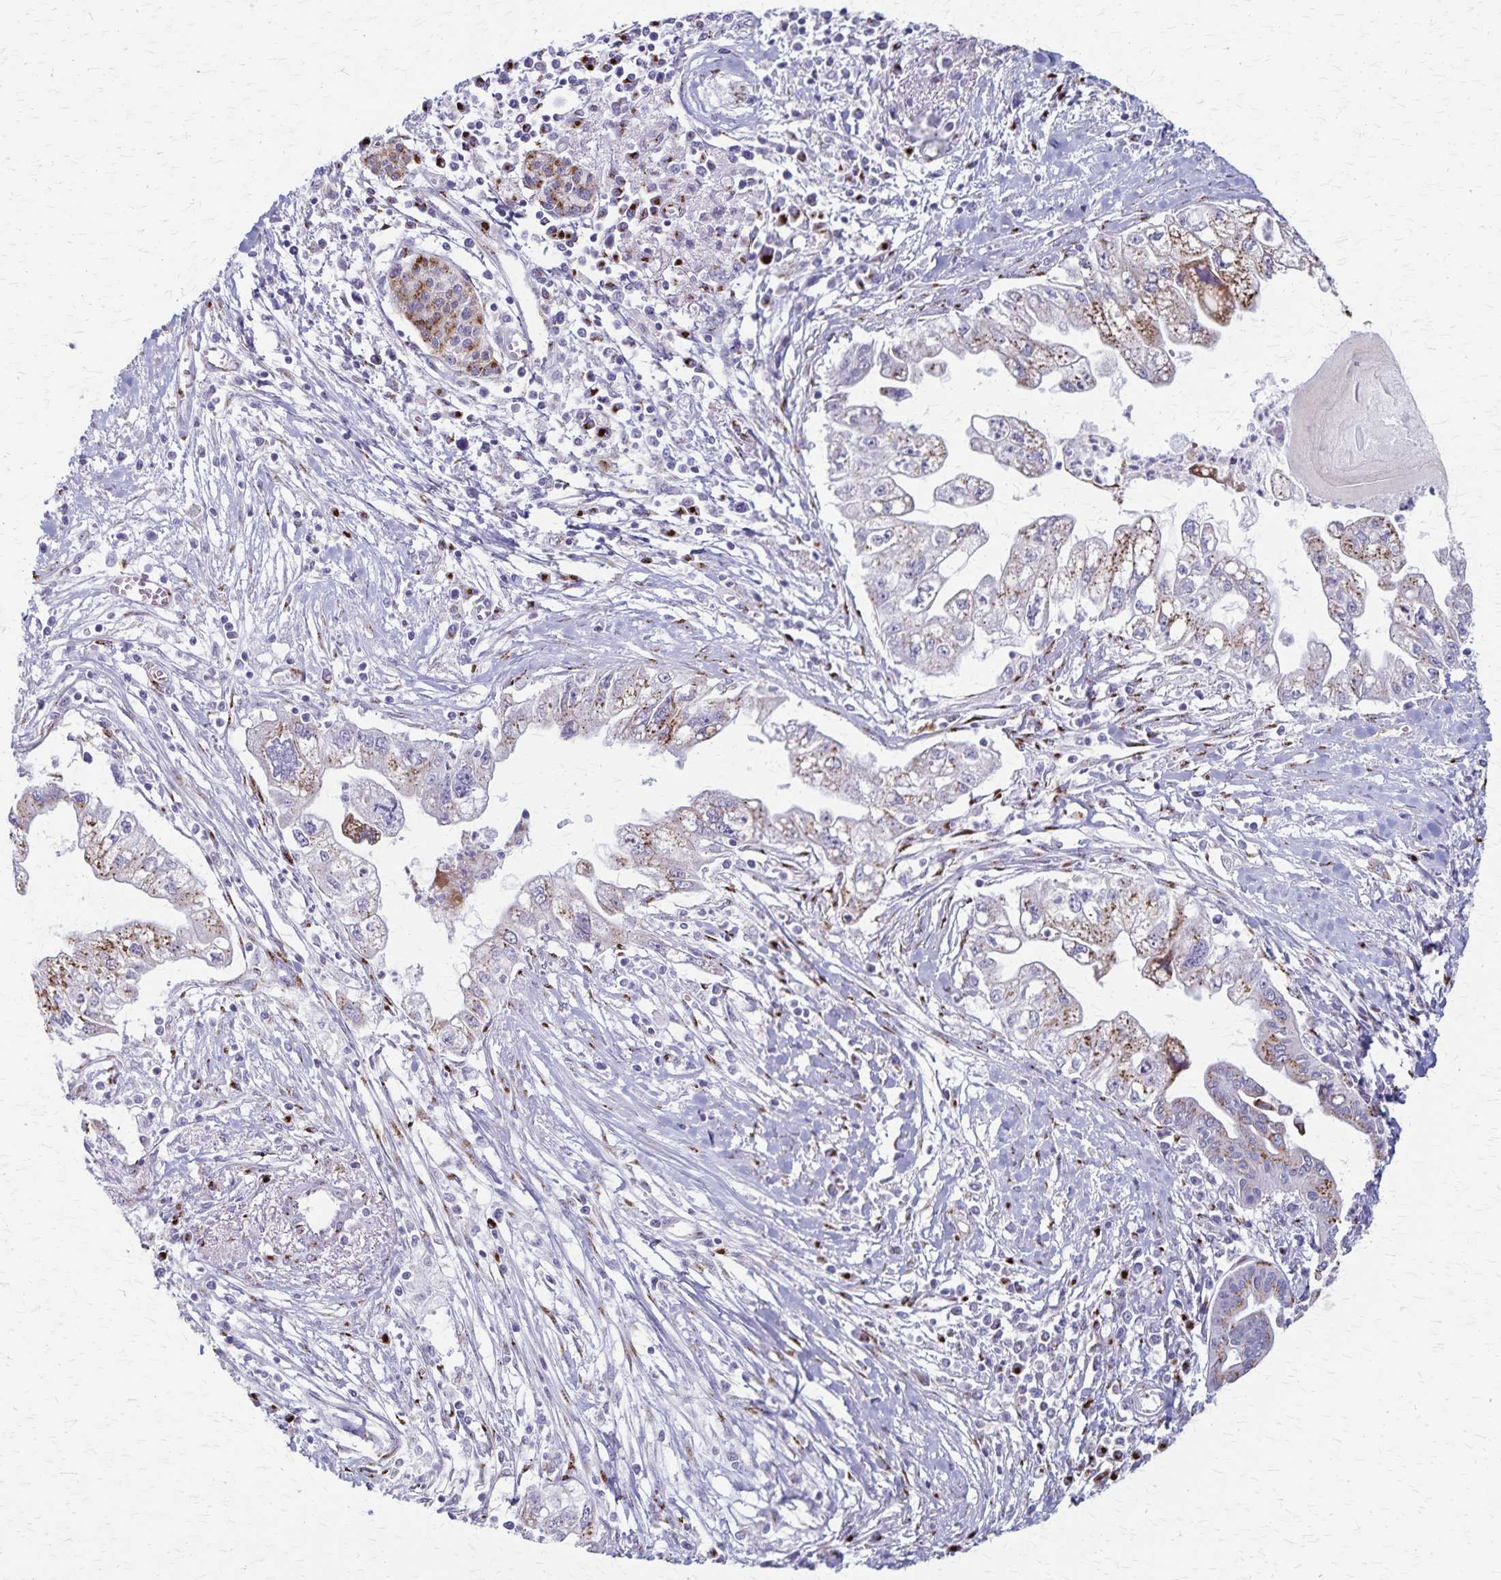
{"staining": {"intensity": "moderate", "quantity": "25%-75%", "location": "cytoplasmic/membranous"}, "tissue": "pancreatic cancer", "cell_type": "Tumor cells", "image_type": "cancer", "snomed": [{"axis": "morphology", "description": "Adenocarcinoma, NOS"}, {"axis": "topography", "description": "Pancreas"}], "caption": "Immunohistochemical staining of pancreatic cancer exhibits medium levels of moderate cytoplasmic/membranous protein staining in about 25%-75% of tumor cells.", "gene": "MCFD2", "patient": {"sex": "male", "age": 70}}